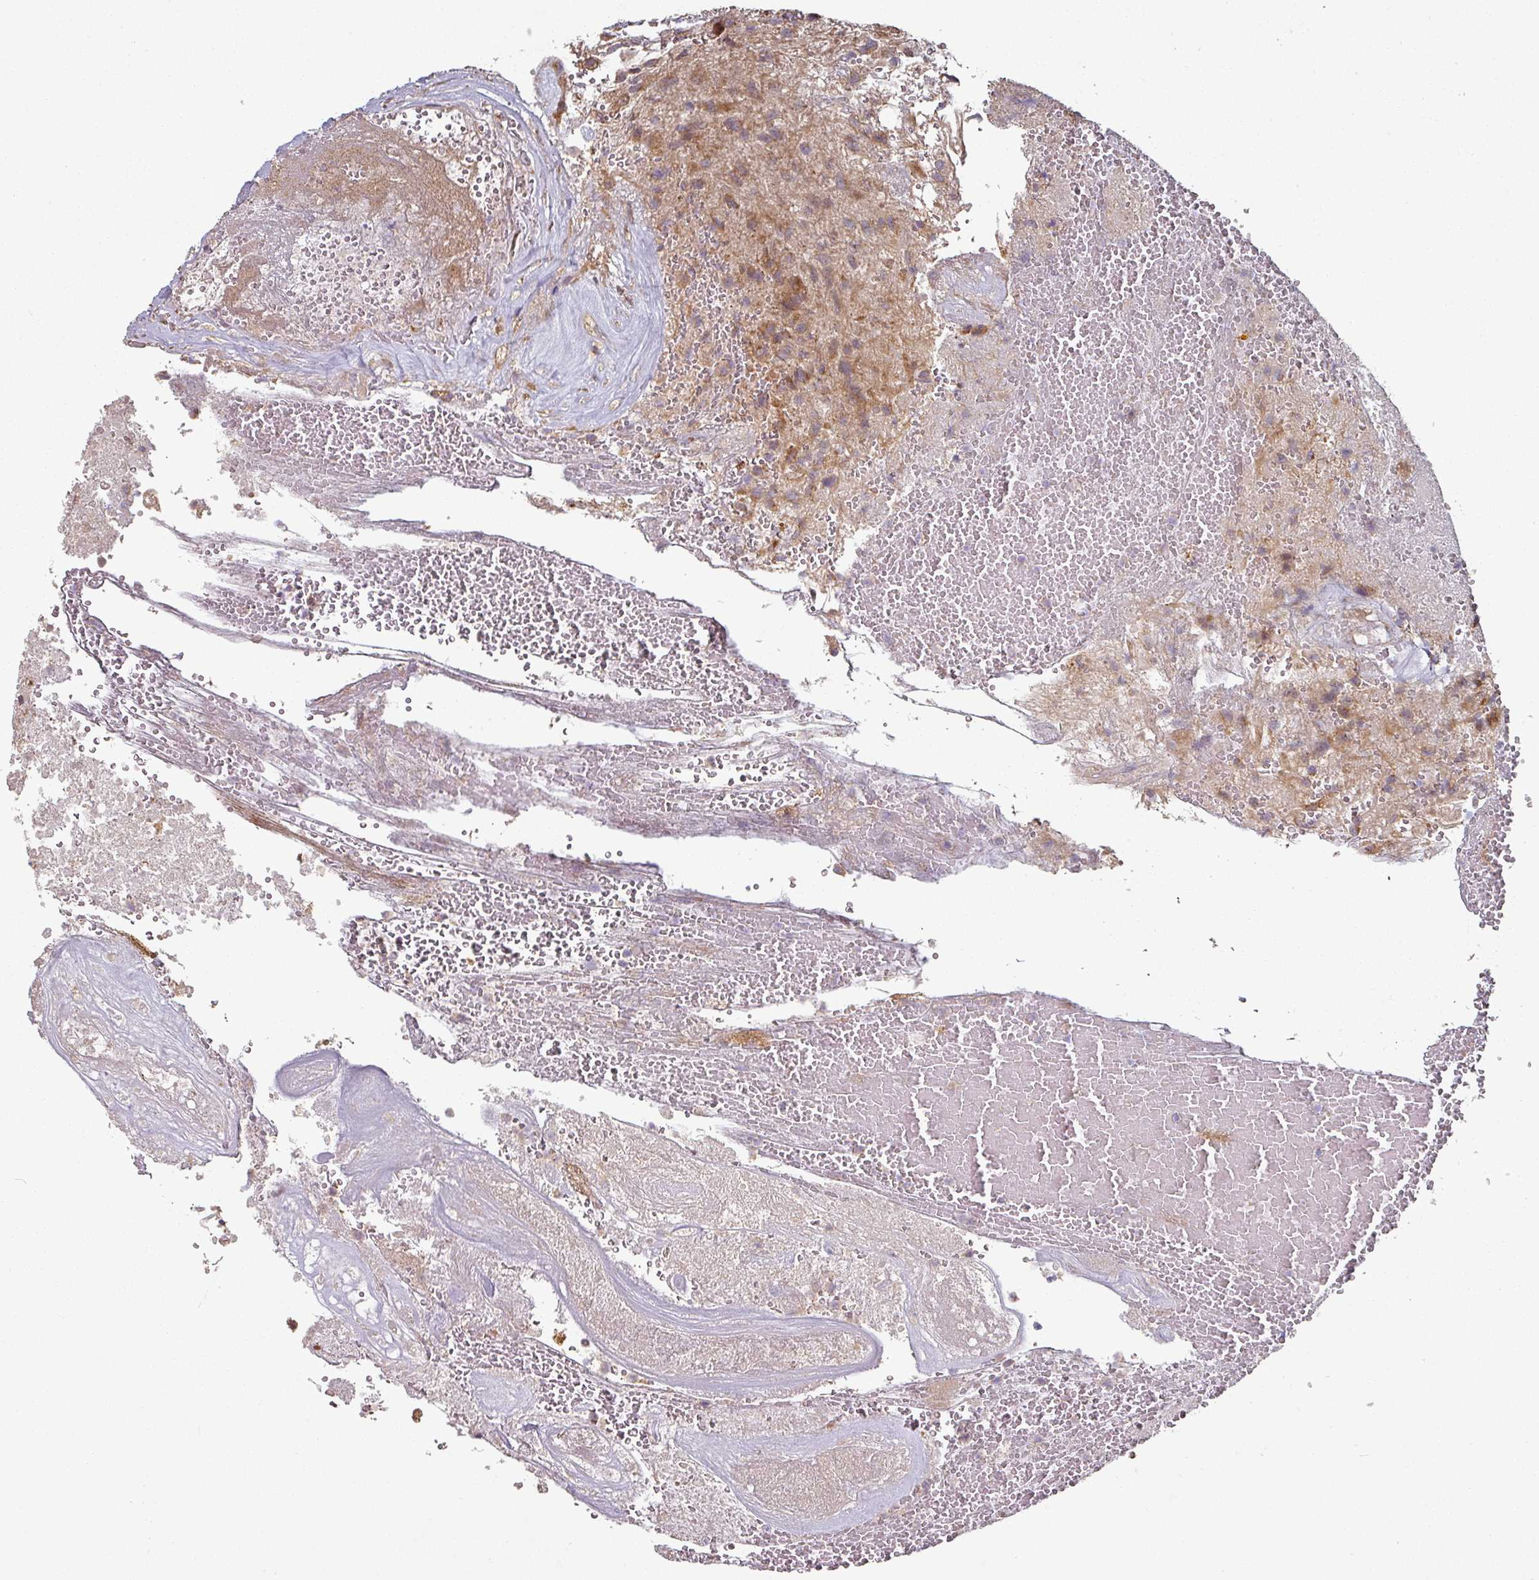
{"staining": {"intensity": "moderate", "quantity": "25%-75%", "location": "cytoplasmic/membranous"}, "tissue": "glioma", "cell_type": "Tumor cells", "image_type": "cancer", "snomed": [{"axis": "morphology", "description": "Glioma, malignant, High grade"}, {"axis": "topography", "description": "Brain"}], "caption": "A brown stain highlights moderate cytoplasmic/membranous staining of a protein in malignant high-grade glioma tumor cells. Using DAB (brown) and hematoxylin (blue) stains, captured at high magnification using brightfield microscopy.", "gene": "SIK1", "patient": {"sex": "male", "age": 56}}